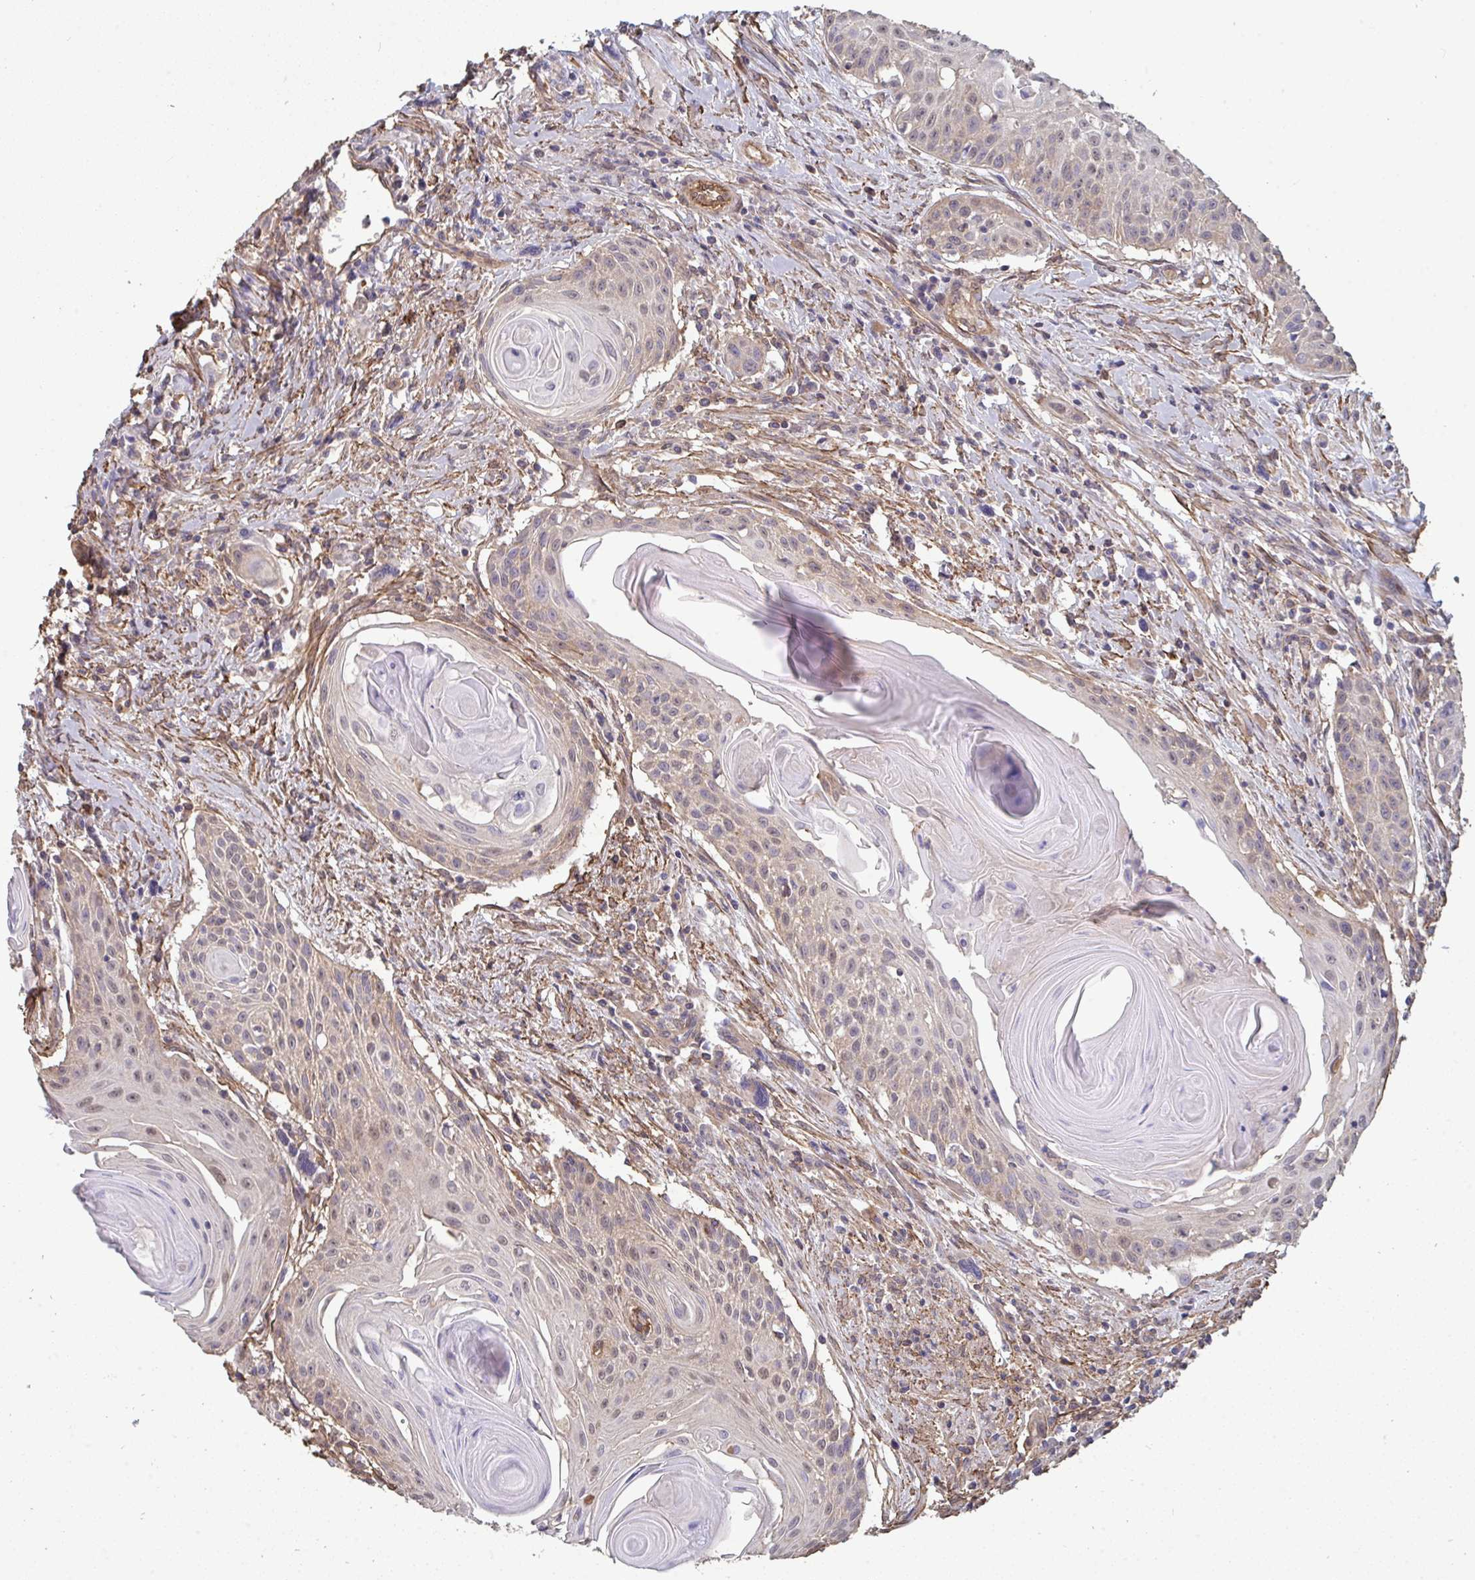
{"staining": {"intensity": "negative", "quantity": "none", "location": "none"}, "tissue": "head and neck cancer", "cell_type": "Tumor cells", "image_type": "cancer", "snomed": [{"axis": "morphology", "description": "Squamous cell carcinoma, NOS"}, {"axis": "topography", "description": "Lymph node"}, {"axis": "topography", "description": "Salivary gland"}, {"axis": "topography", "description": "Head-Neck"}], "caption": "A photomicrograph of head and neck squamous cell carcinoma stained for a protein shows no brown staining in tumor cells.", "gene": "ISCU", "patient": {"sex": "female", "age": 74}}